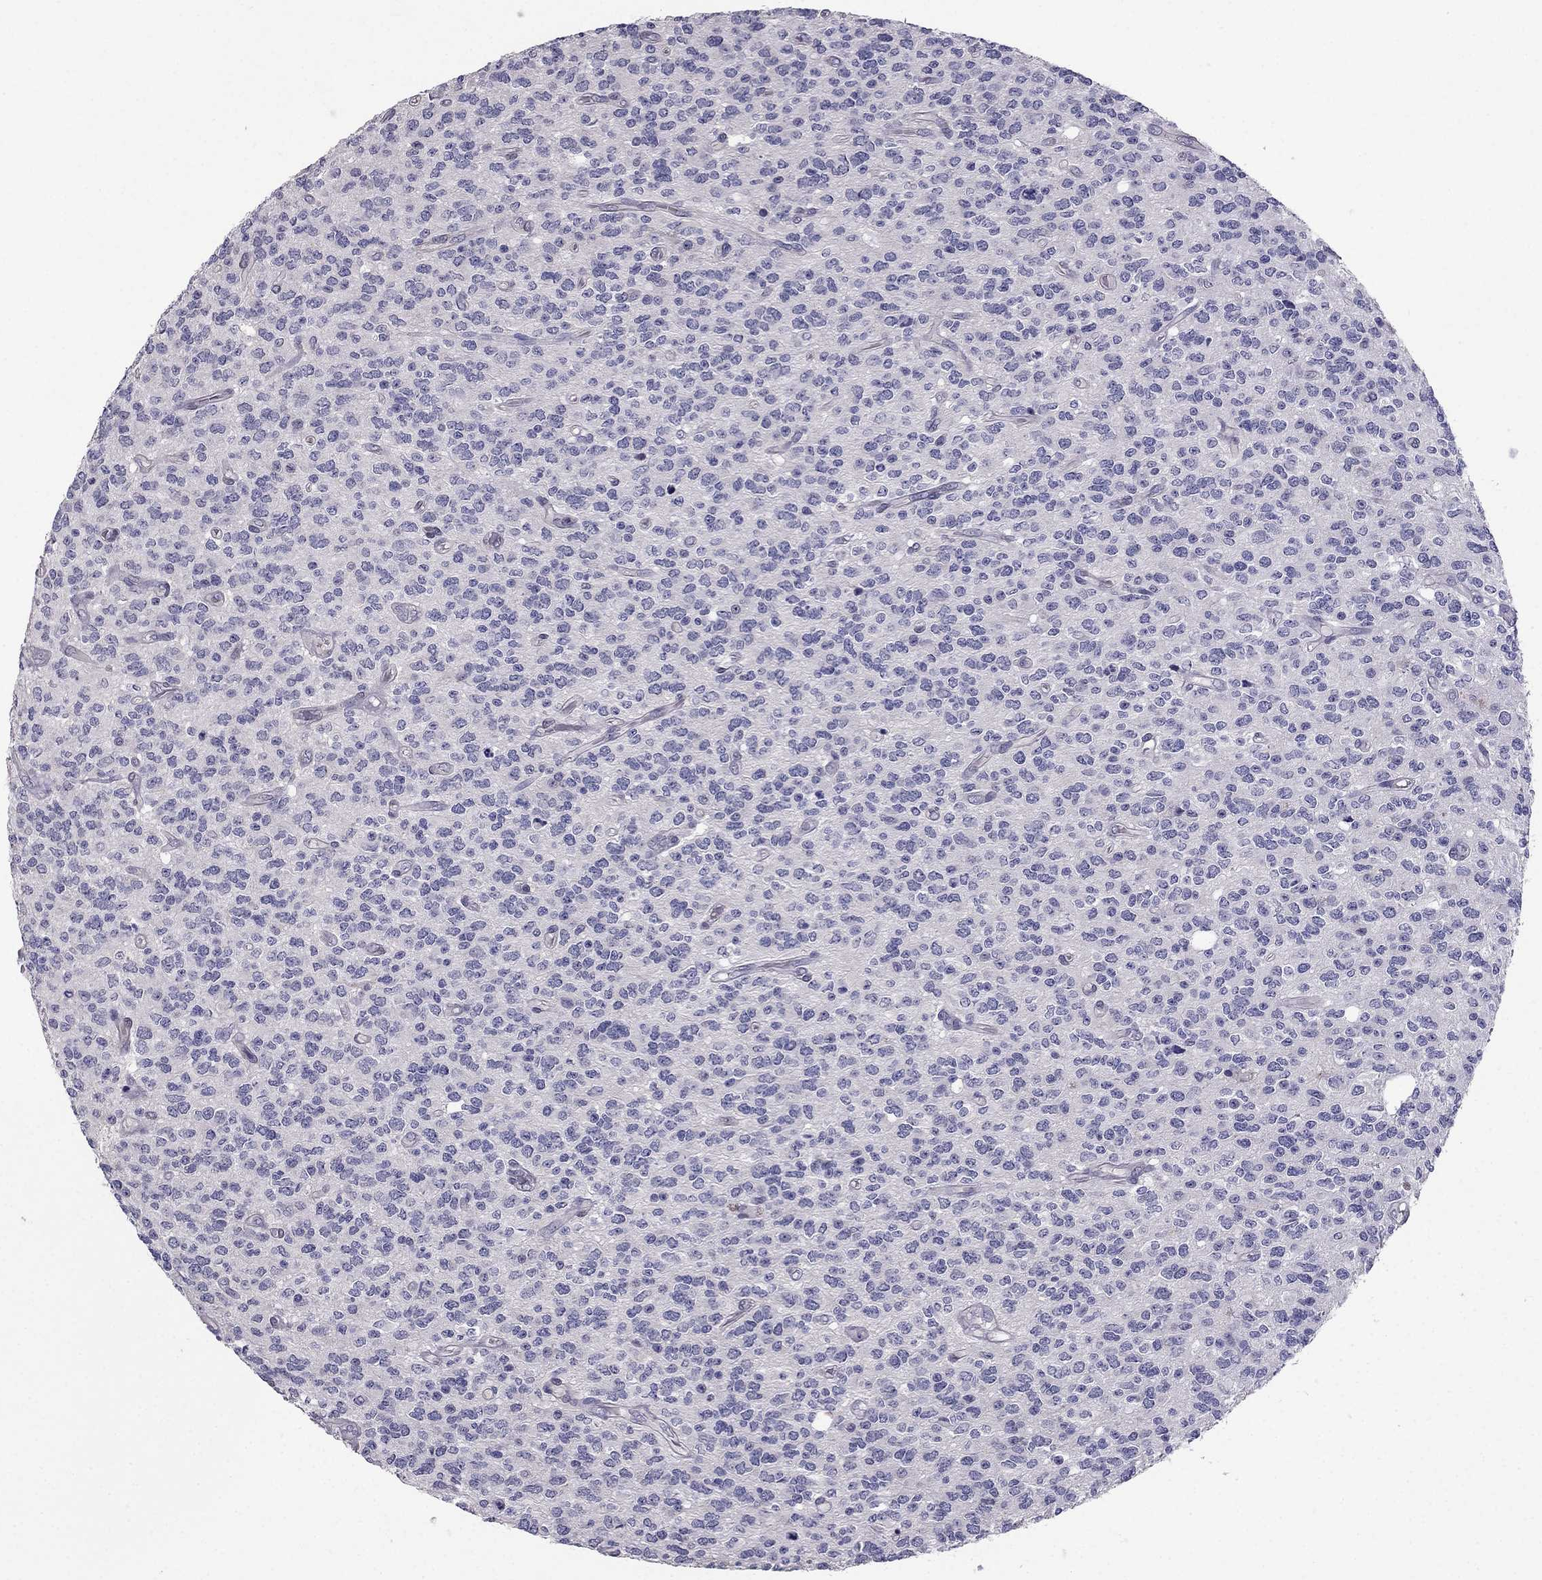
{"staining": {"intensity": "negative", "quantity": "none", "location": "none"}, "tissue": "glioma", "cell_type": "Tumor cells", "image_type": "cancer", "snomed": [{"axis": "morphology", "description": "Glioma, malignant, Low grade"}, {"axis": "topography", "description": "Brain"}], "caption": "DAB immunohistochemical staining of human glioma reveals no significant staining in tumor cells. (DAB immunohistochemistry visualized using brightfield microscopy, high magnification).", "gene": "HSFX1", "patient": {"sex": "female", "age": 45}}